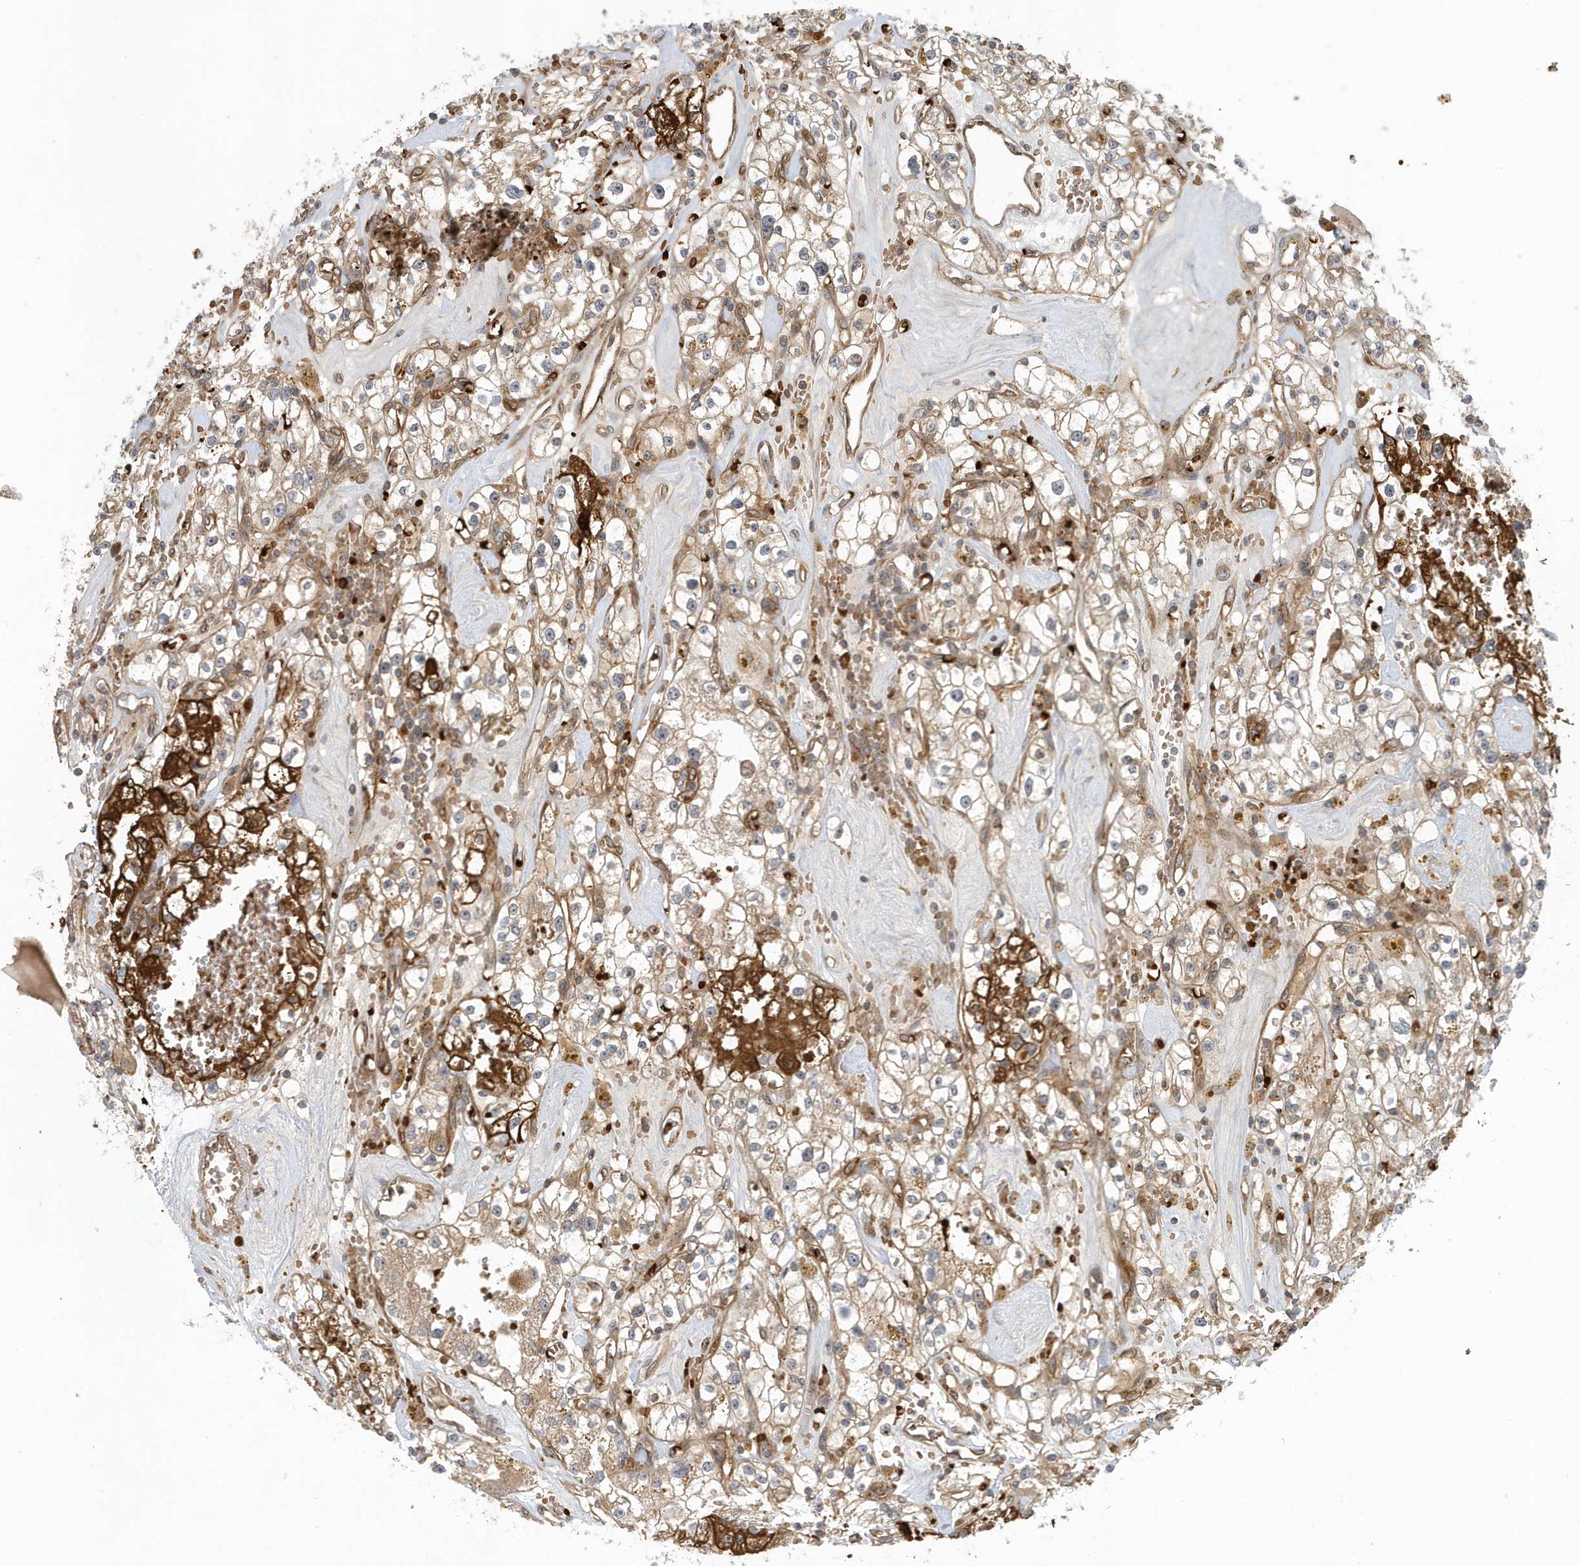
{"staining": {"intensity": "weak", "quantity": "25%-75%", "location": "cytoplasmic/membranous"}, "tissue": "renal cancer", "cell_type": "Tumor cells", "image_type": "cancer", "snomed": [{"axis": "morphology", "description": "Adenocarcinoma, NOS"}, {"axis": "topography", "description": "Kidney"}], "caption": "Immunohistochemical staining of human renal cancer (adenocarcinoma) shows weak cytoplasmic/membranous protein positivity in about 25%-75% of tumor cells. The staining was performed using DAB (3,3'-diaminobenzidine) to visualize the protein expression in brown, while the nuclei were stained in blue with hematoxylin (Magnification: 20x).", "gene": "FYCO1", "patient": {"sex": "male", "age": 56}}